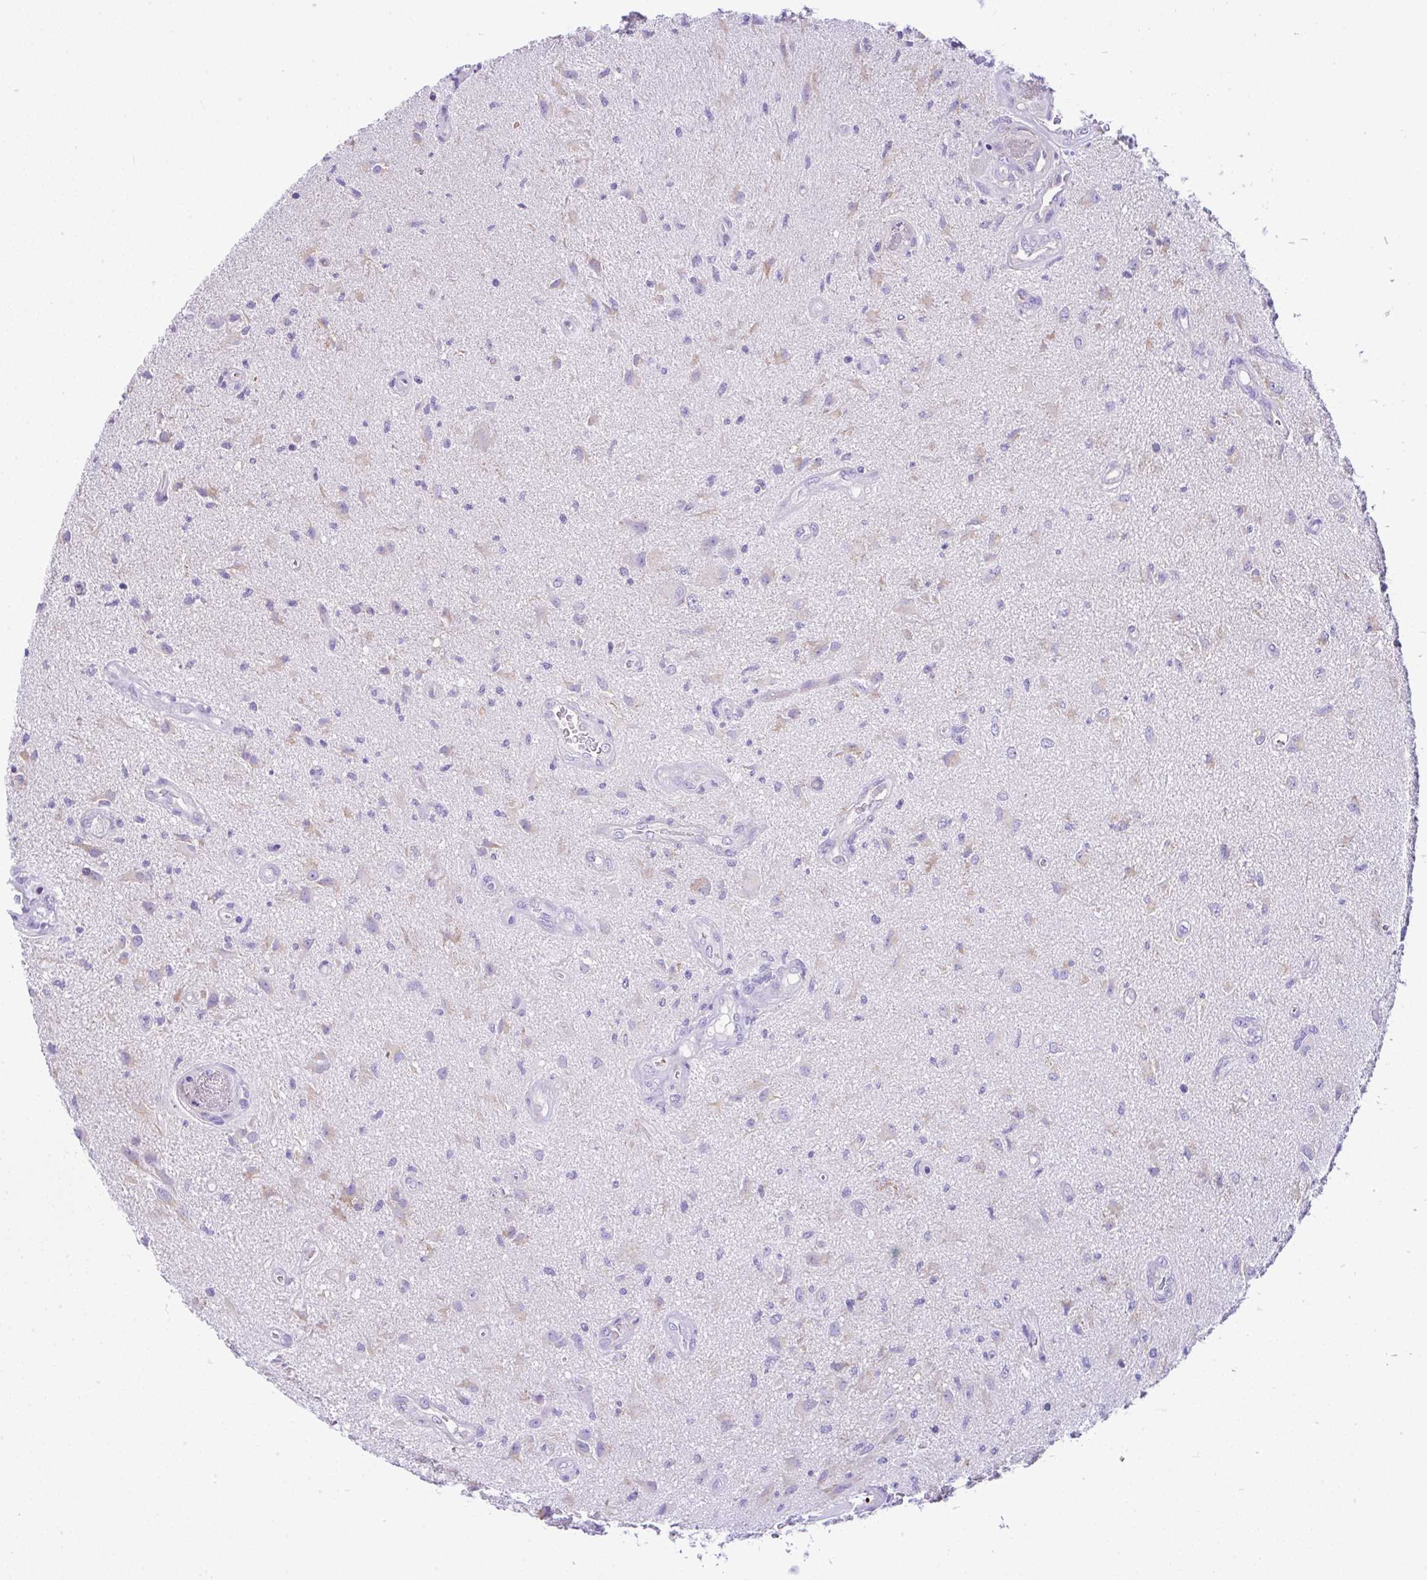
{"staining": {"intensity": "weak", "quantity": "25%-75%", "location": "cytoplasmic/membranous"}, "tissue": "glioma", "cell_type": "Tumor cells", "image_type": "cancer", "snomed": [{"axis": "morphology", "description": "Glioma, malignant, High grade"}, {"axis": "topography", "description": "Brain"}], "caption": "Immunohistochemical staining of malignant glioma (high-grade) reveals low levels of weak cytoplasmic/membranous expression in approximately 25%-75% of tumor cells.", "gene": "SLC13A1", "patient": {"sex": "male", "age": 67}}